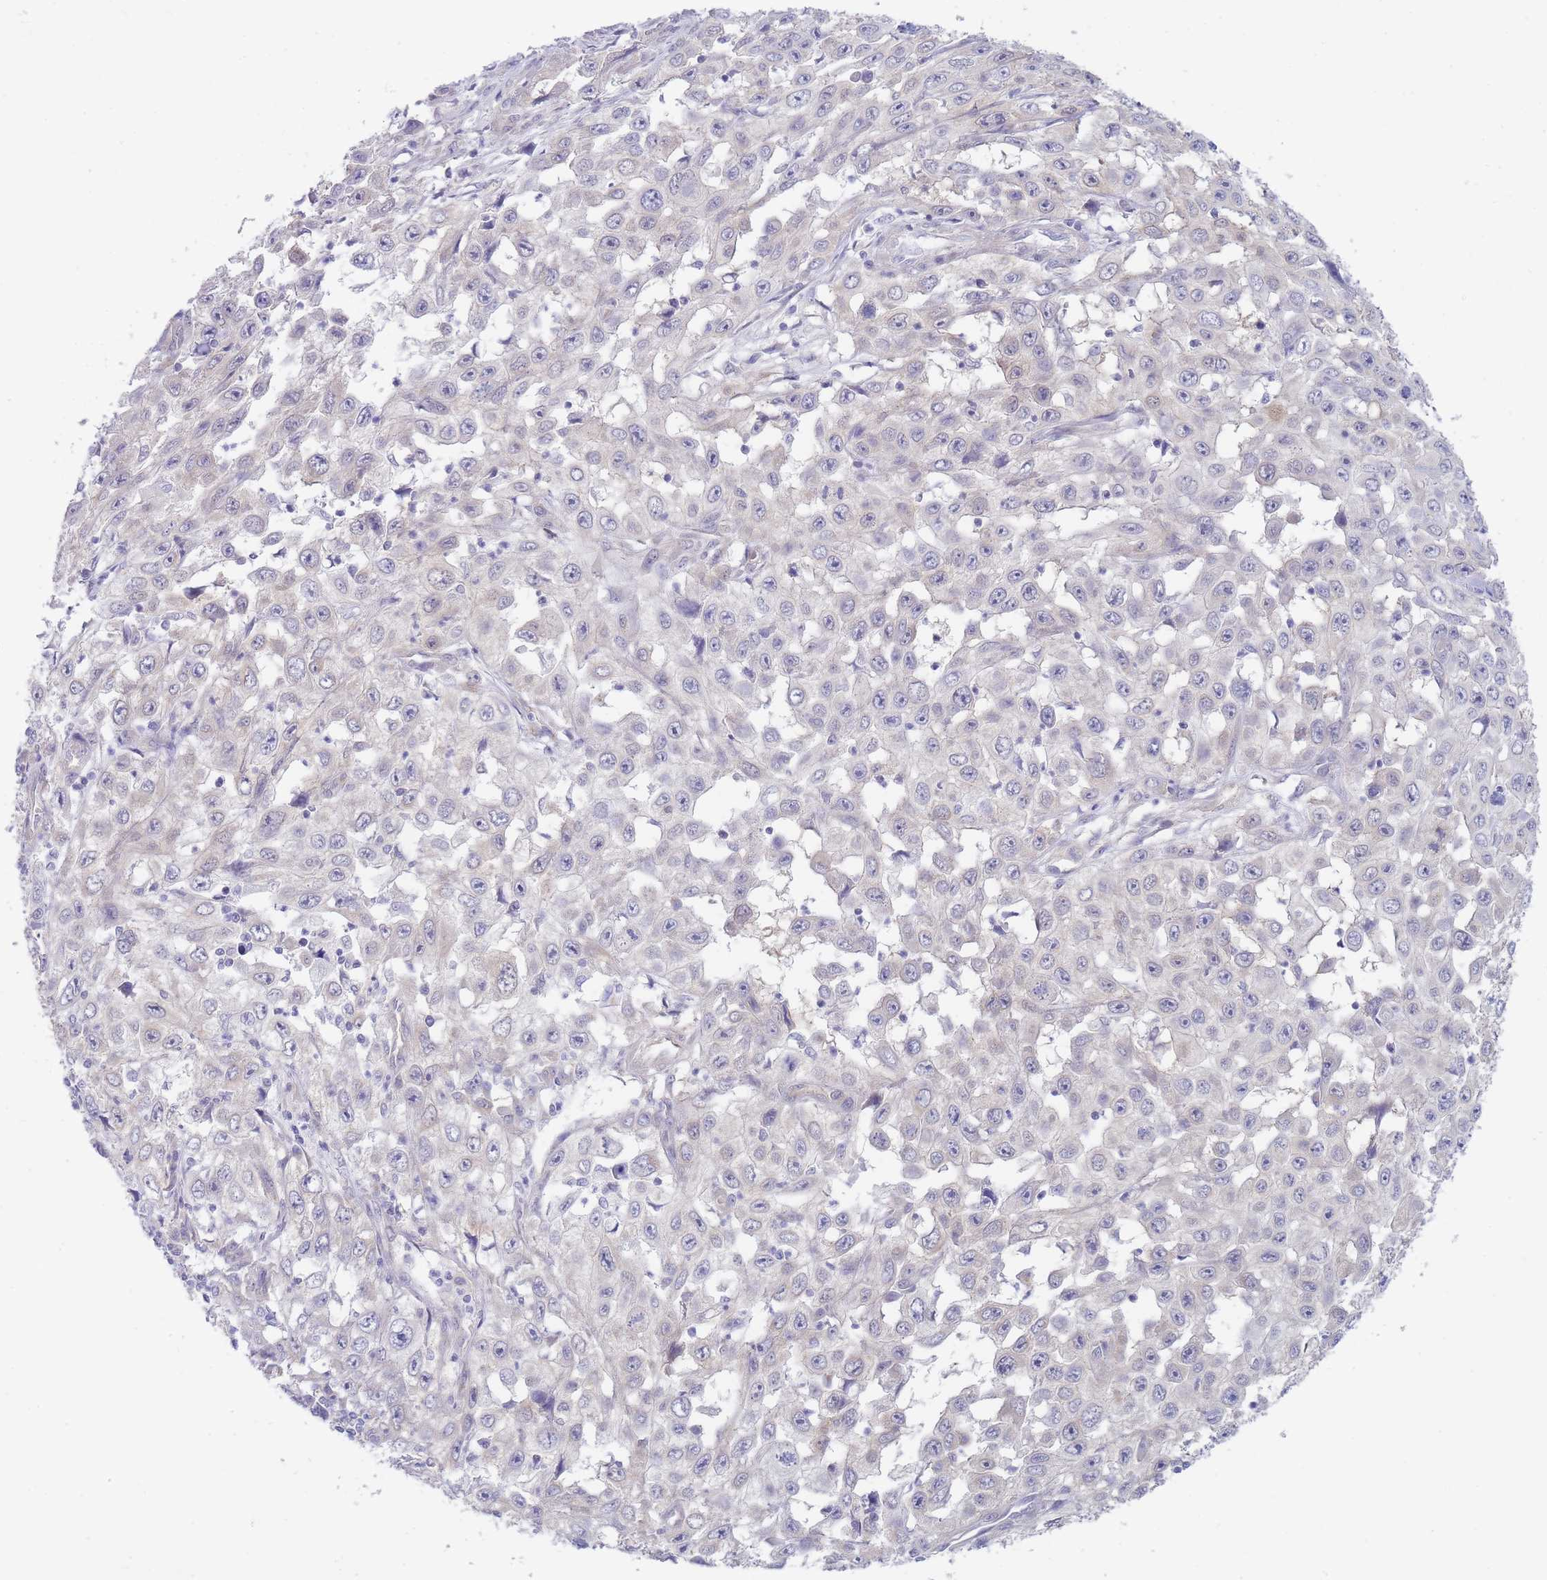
{"staining": {"intensity": "negative", "quantity": "none", "location": "none"}, "tissue": "skin cancer", "cell_type": "Tumor cells", "image_type": "cancer", "snomed": [{"axis": "morphology", "description": "Squamous cell carcinoma, NOS"}, {"axis": "topography", "description": "Skin"}], "caption": "The photomicrograph exhibits no significant positivity in tumor cells of skin squamous cell carcinoma.", "gene": "SUGT1", "patient": {"sex": "male", "age": 82}}